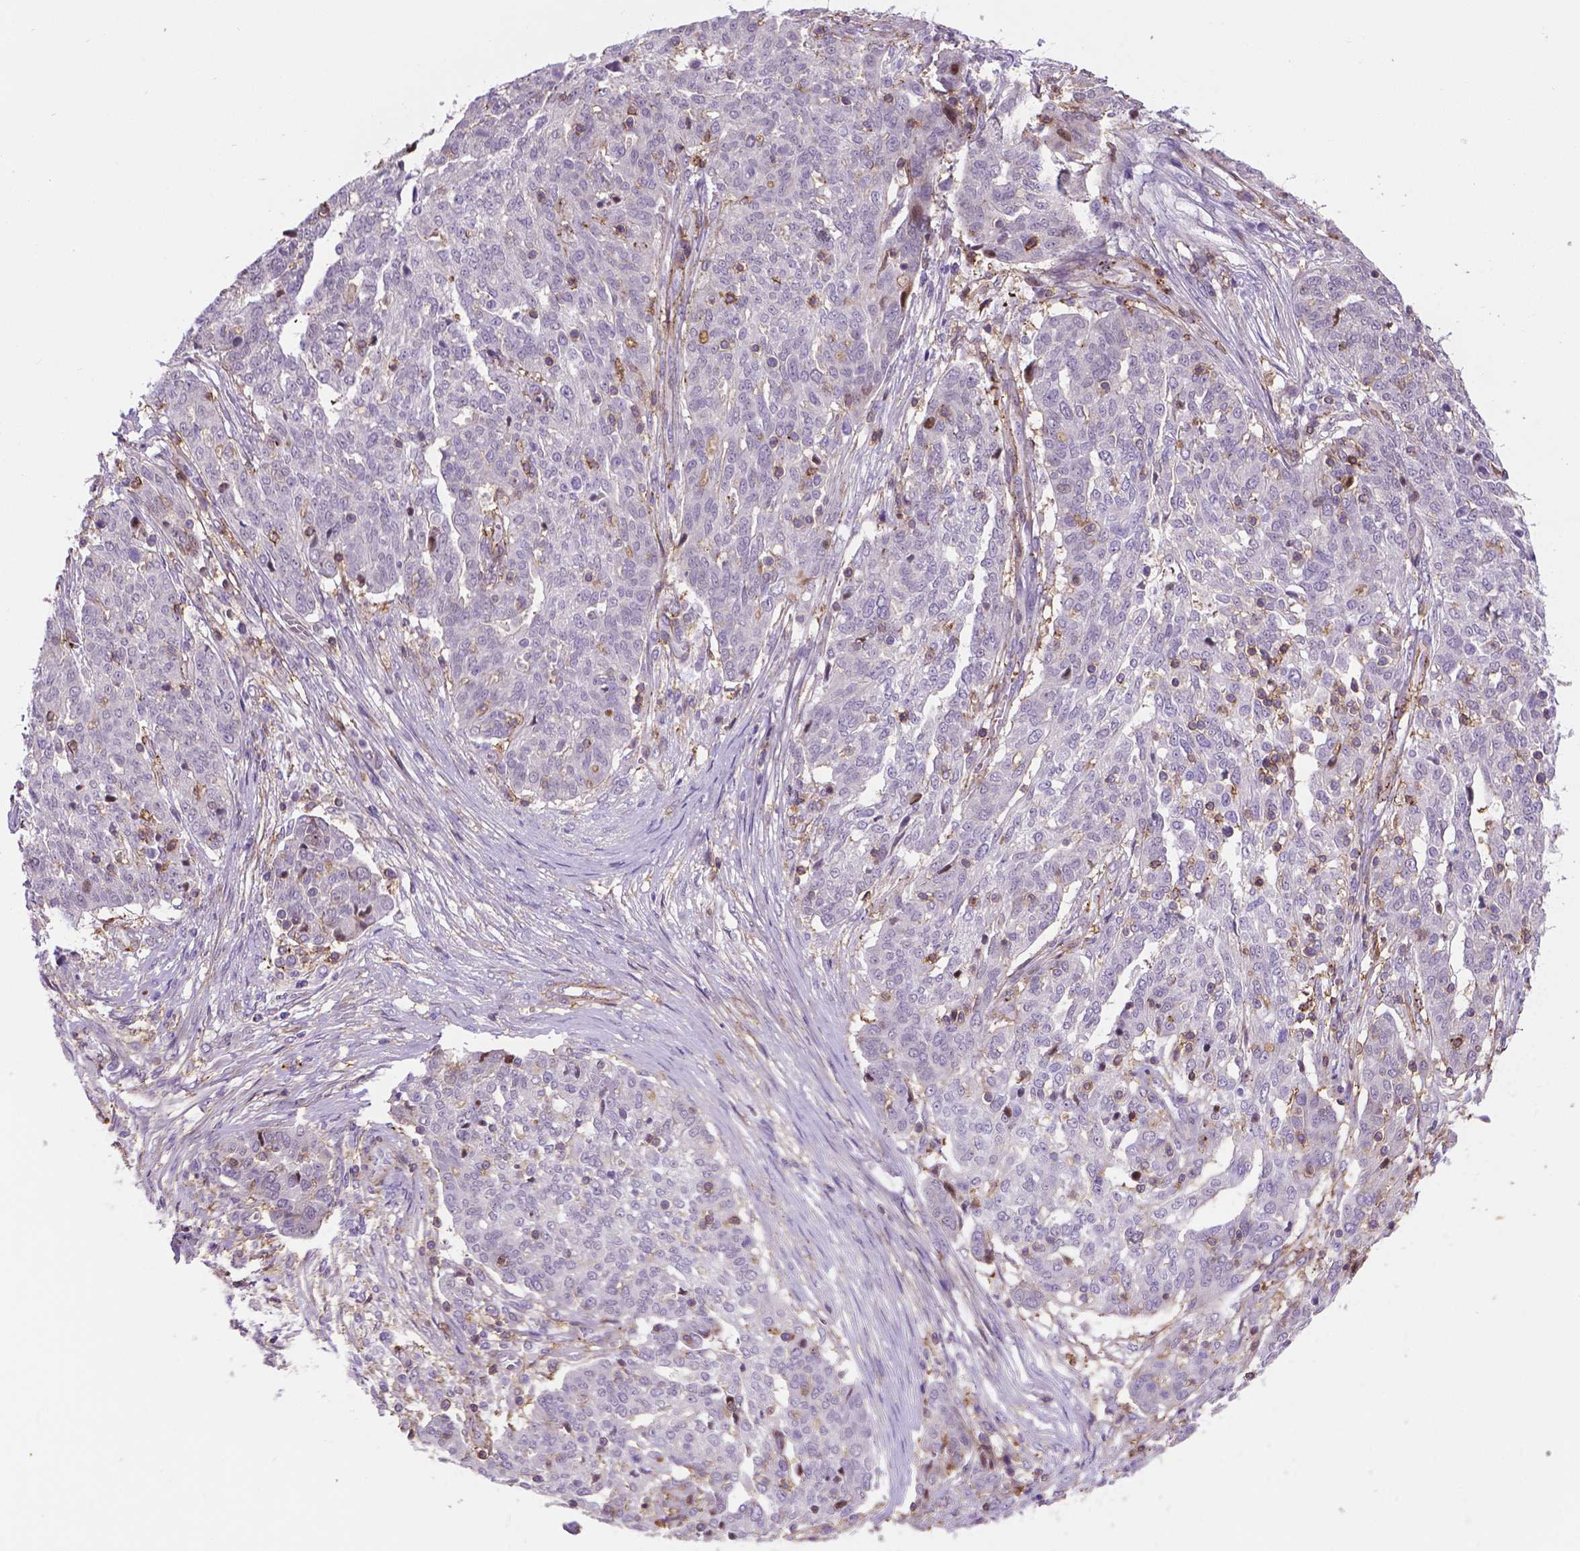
{"staining": {"intensity": "negative", "quantity": "none", "location": "none"}, "tissue": "ovarian cancer", "cell_type": "Tumor cells", "image_type": "cancer", "snomed": [{"axis": "morphology", "description": "Cystadenocarcinoma, serous, NOS"}, {"axis": "topography", "description": "Ovary"}], "caption": "Immunohistochemical staining of human ovarian cancer shows no significant staining in tumor cells. The staining was performed using DAB to visualize the protein expression in brown, while the nuclei were stained in blue with hematoxylin (Magnification: 20x).", "gene": "ACAD10", "patient": {"sex": "female", "age": 67}}